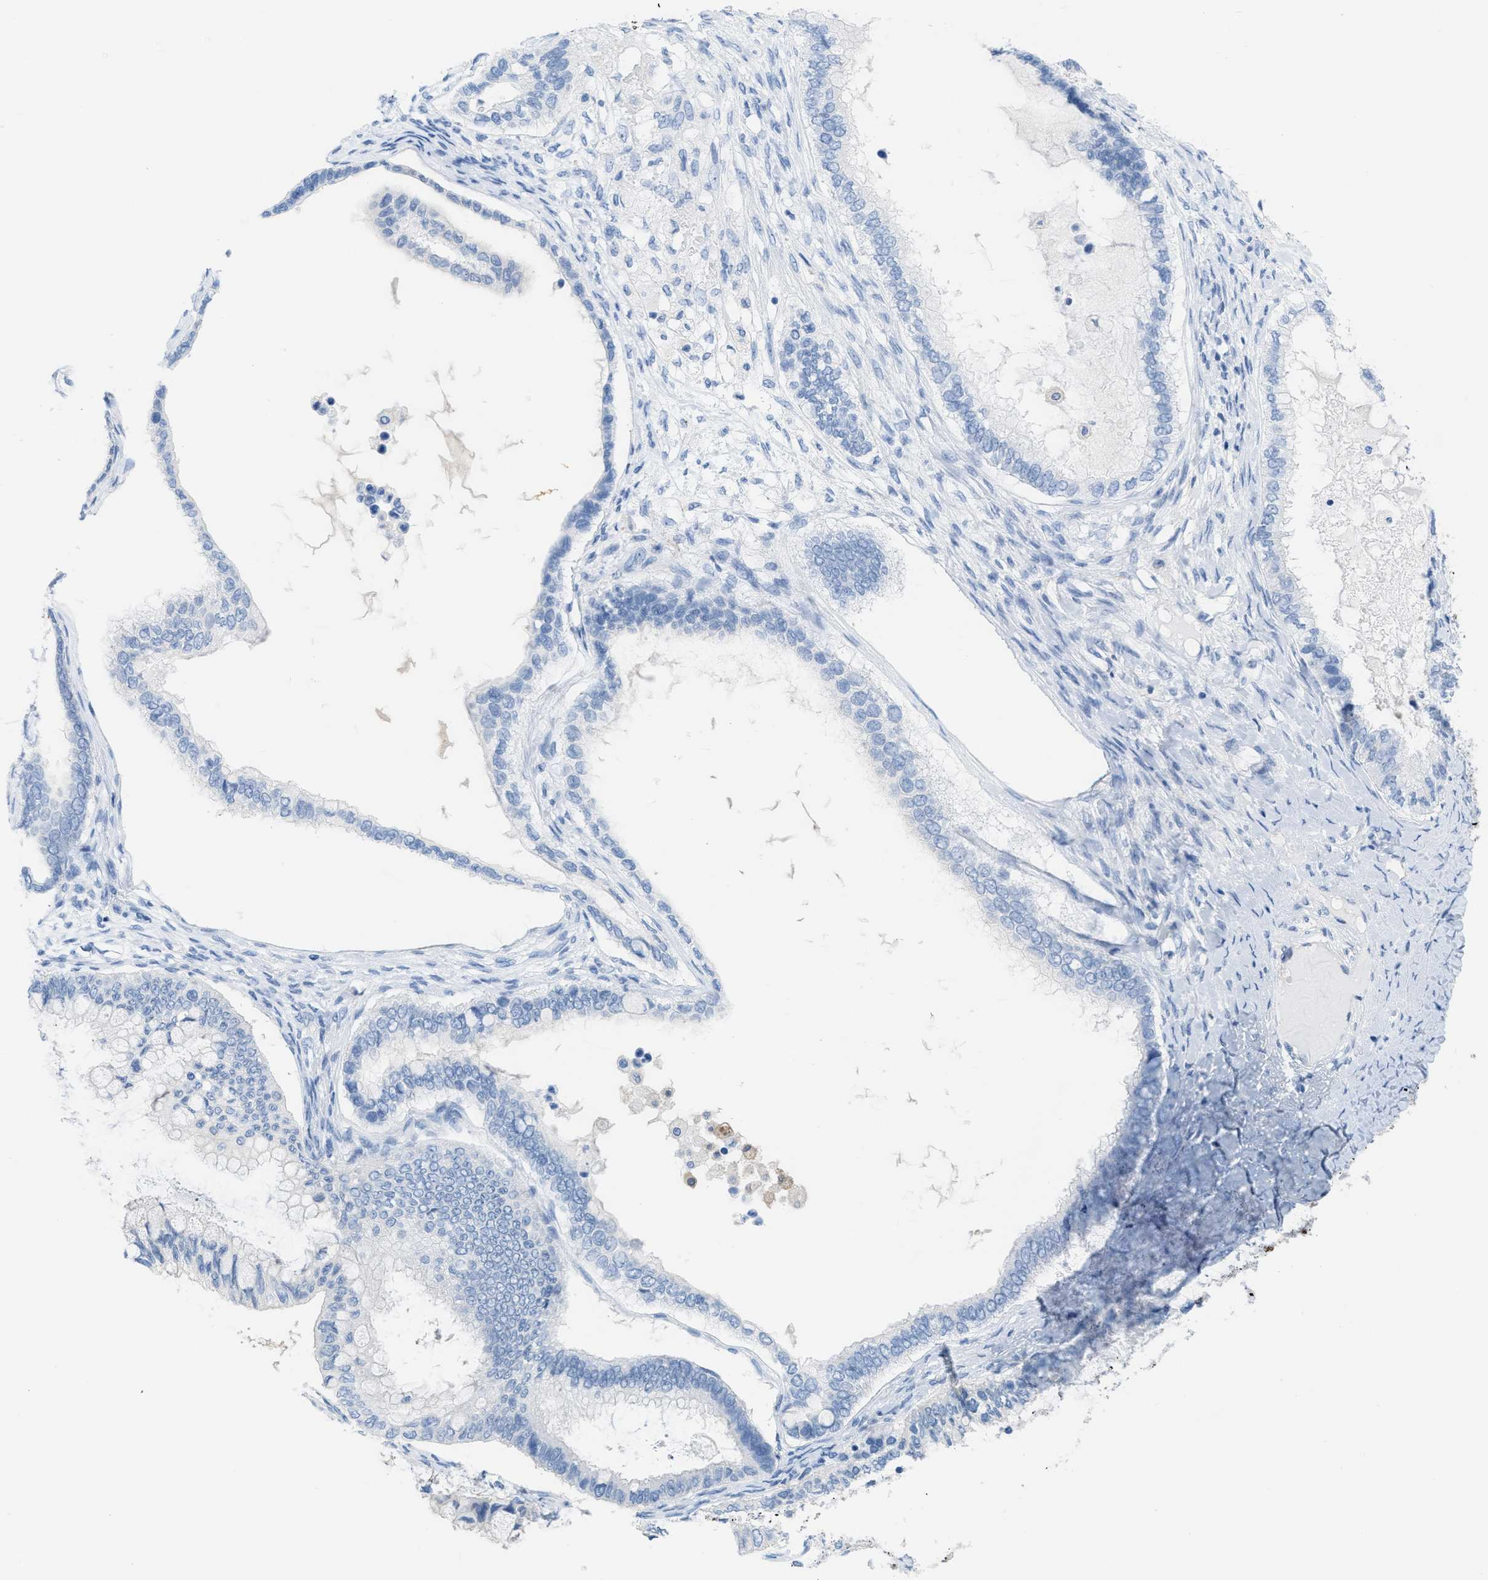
{"staining": {"intensity": "negative", "quantity": "none", "location": "none"}, "tissue": "ovarian cancer", "cell_type": "Tumor cells", "image_type": "cancer", "snomed": [{"axis": "morphology", "description": "Cystadenocarcinoma, mucinous, NOS"}, {"axis": "topography", "description": "Ovary"}], "caption": "The immunohistochemistry (IHC) photomicrograph has no significant expression in tumor cells of ovarian cancer (mucinous cystadenocarcinoma) tissue.", "gene": "ASGR1", "patient": {"sex": "female", "age": 80}}